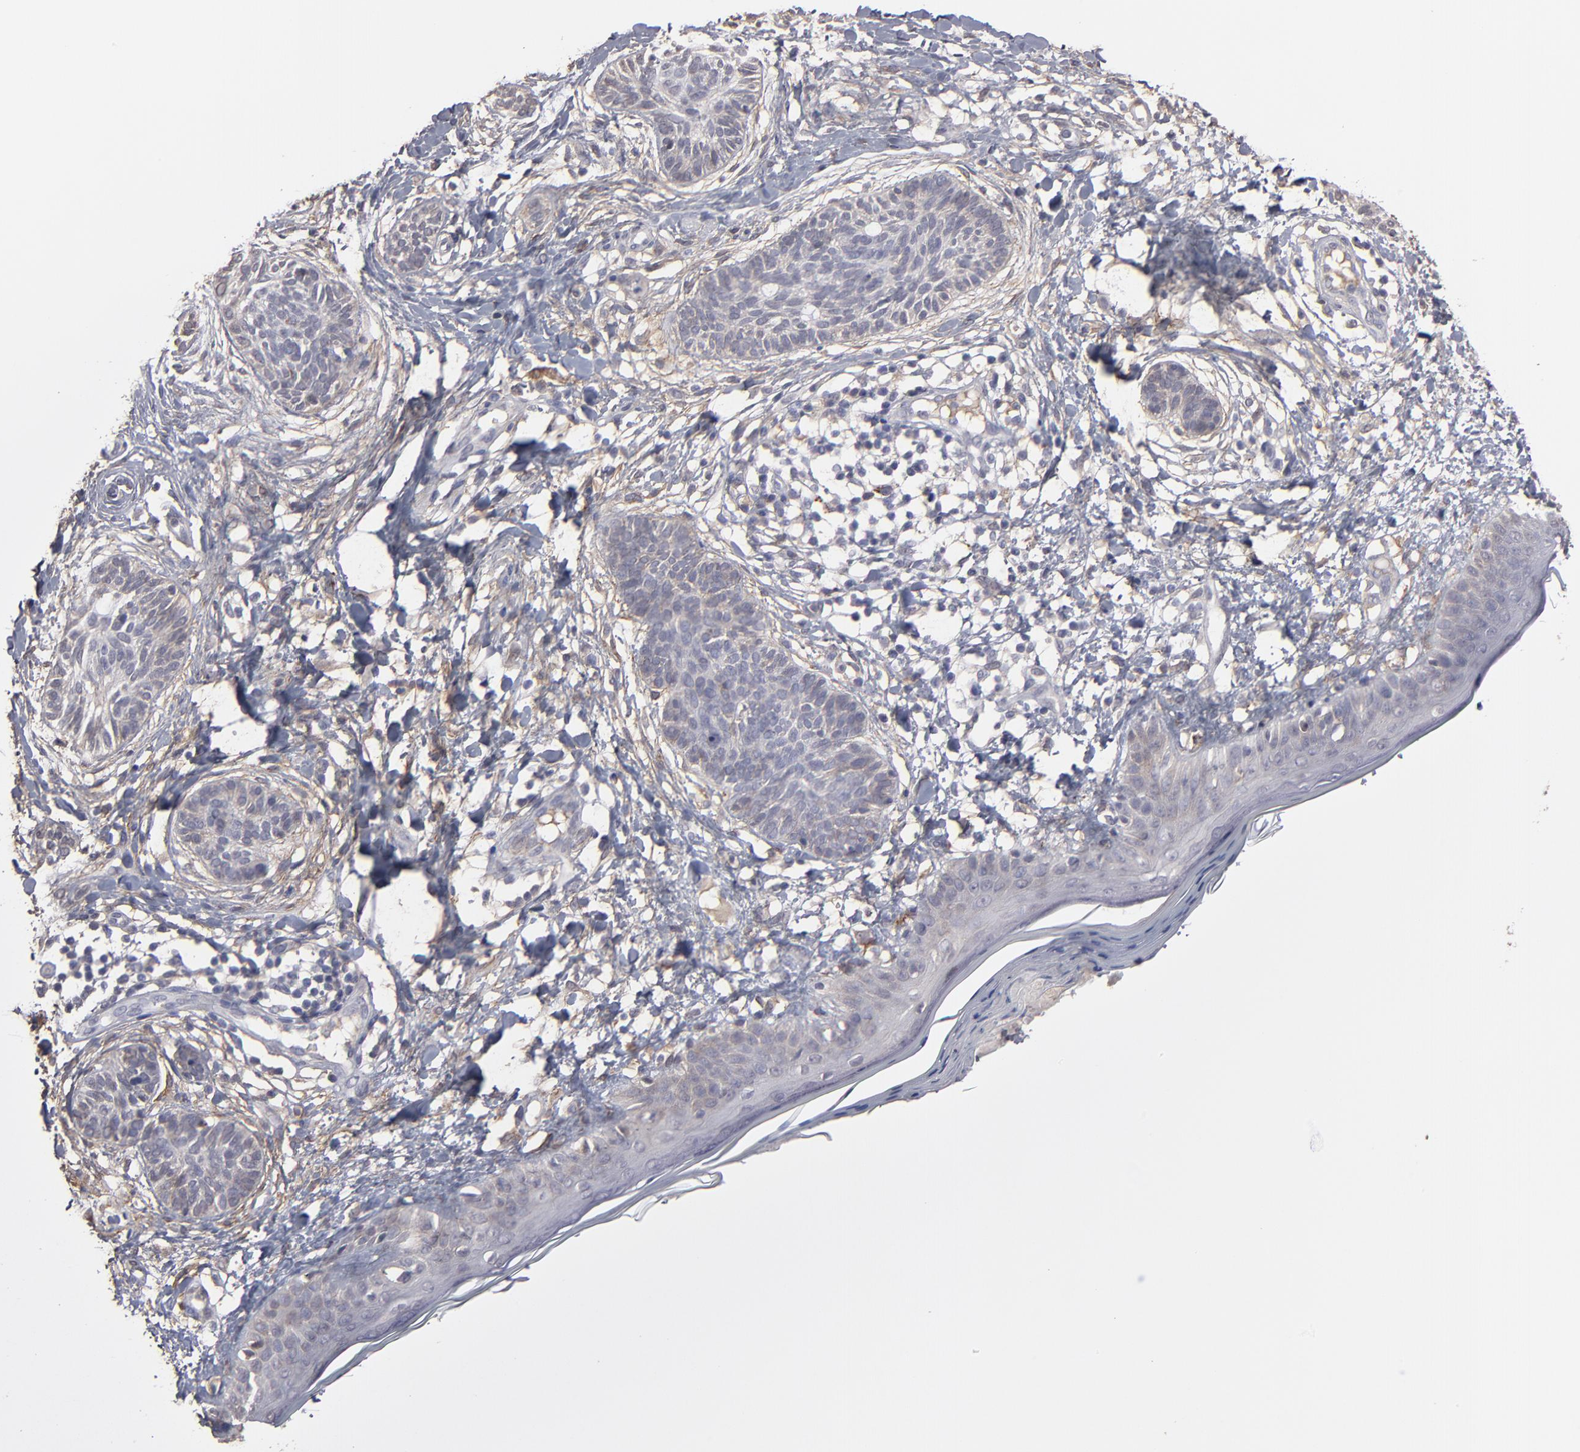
{"staining": {"intensity": "weak", "quantity": "25%-75%", "location": "cytoplasmic/membranous"}, "tissue": "skin cancer", "cell_type": "Tumor cells", "image_type": "cancer", "snomed": [{"axis": "morphology", "description": "Normal tissue, NOS"}, {"axis": "morphology", "description": "Basal cell carcinoma"}, {"axis": "topography", "description": "Skin"}], "caption": "Basal cell carcinoma (skin) stained with immunohistochemistry shows weak cytoplasmic/membranous expression in approximately 25%-75% of tumor cells.", "gene": "ITGB5", "patient": {"sex": "male", "age": 63}}